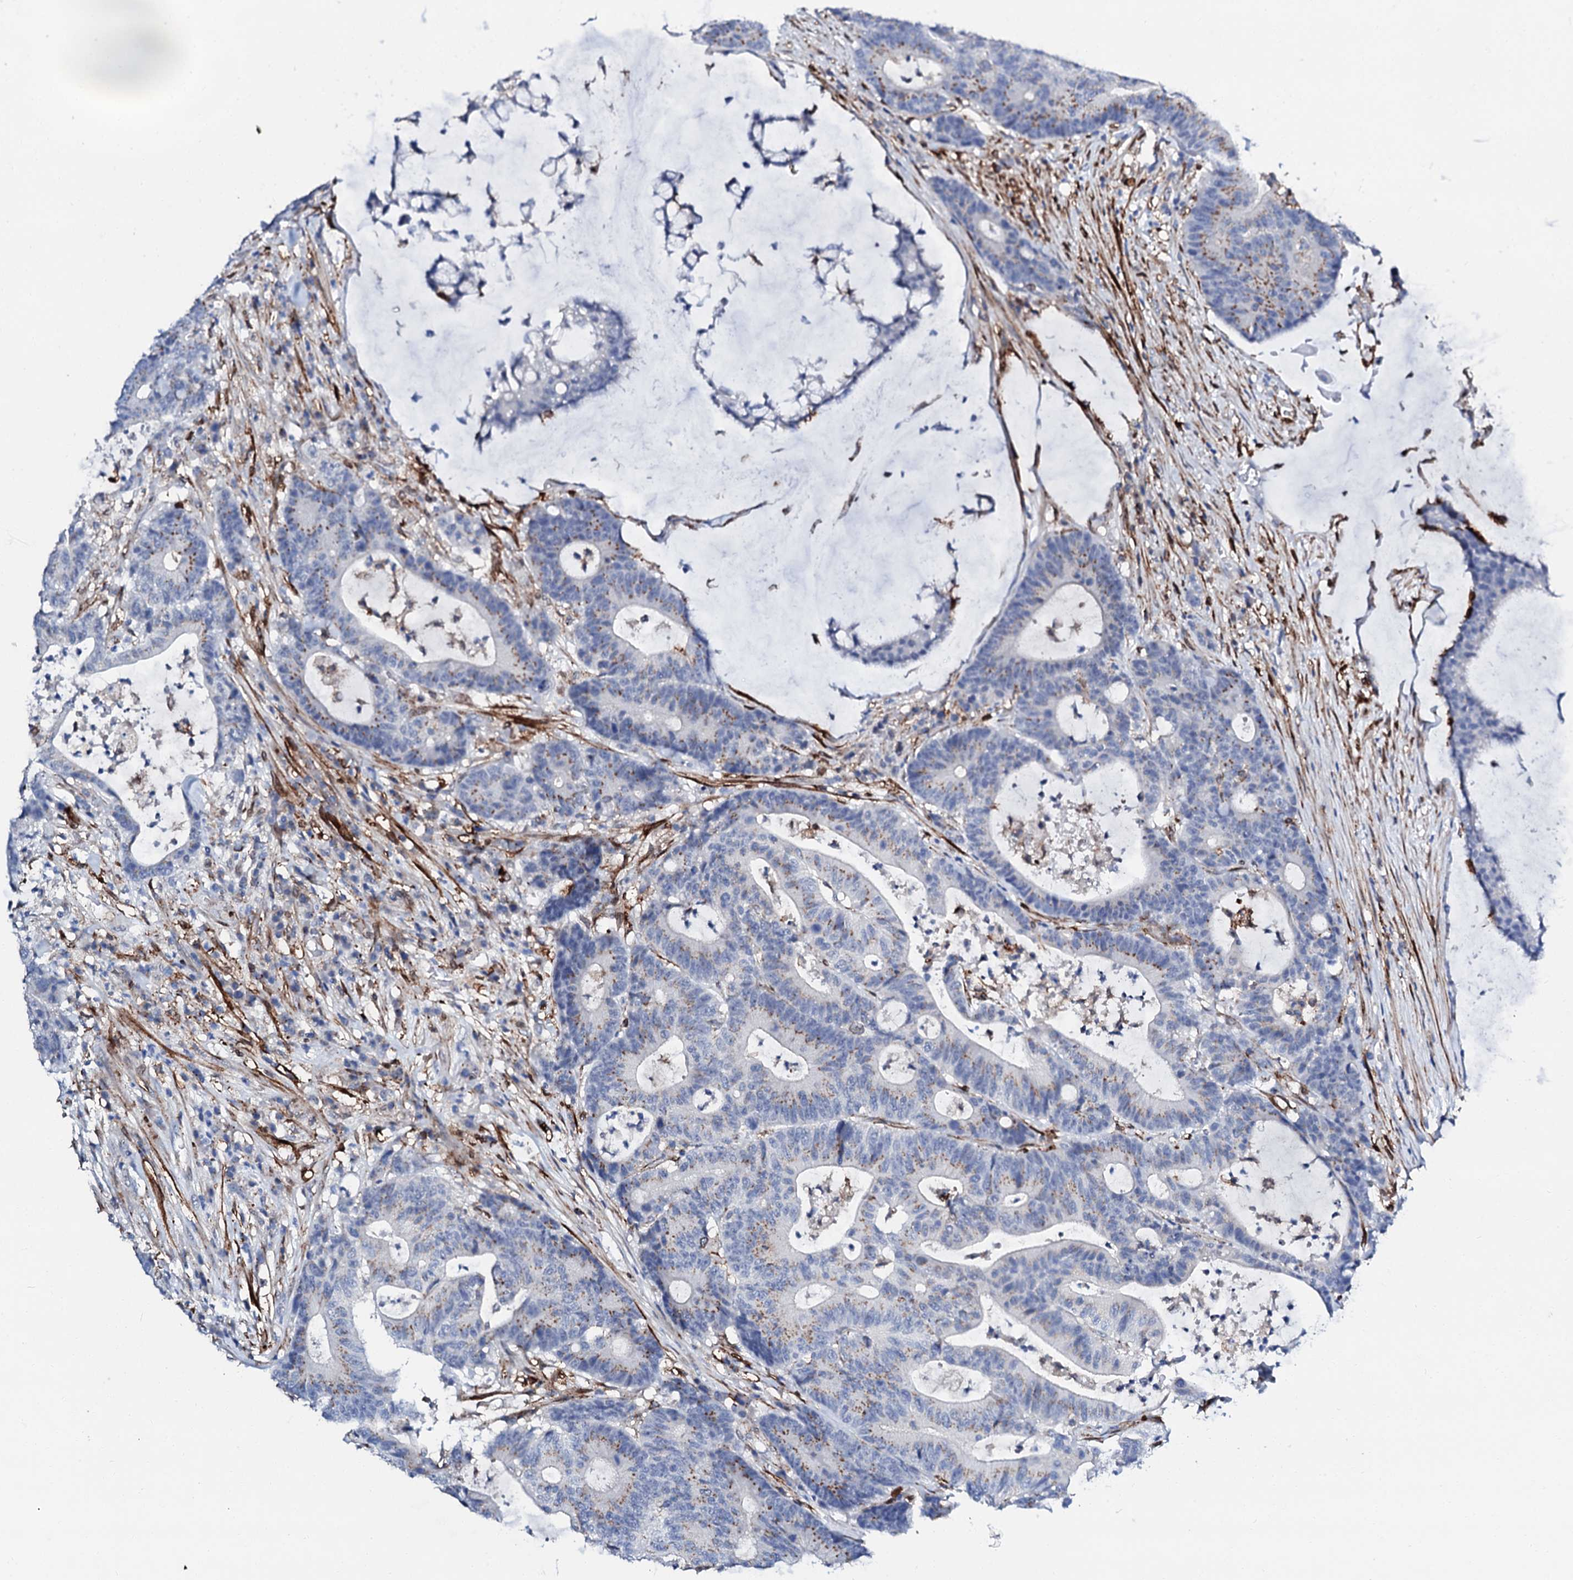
{"staining": {"intensity": "moderate", "quantity": "25%-75%", "location": "cytoplasmic/membranous"}, "tissue": "colorectal cancer", "cell_type": "Tumor cells", "image_type": "cancer", "snomed": [{"axis": "morphology", "description": "Adenocarcinoma, NOS"}, {"axis": "topography", "description": "Colon"}], "caption": "A photomicrograph showing moderate cytoplasmic/membranous expression in approximately 25%-75% of tumor cells in colorectal adenocarcinoma, as visualized by brown immunohistochemical staining.", "gene": "MED13L", "patient": {"sex": "female", "age": 84}}